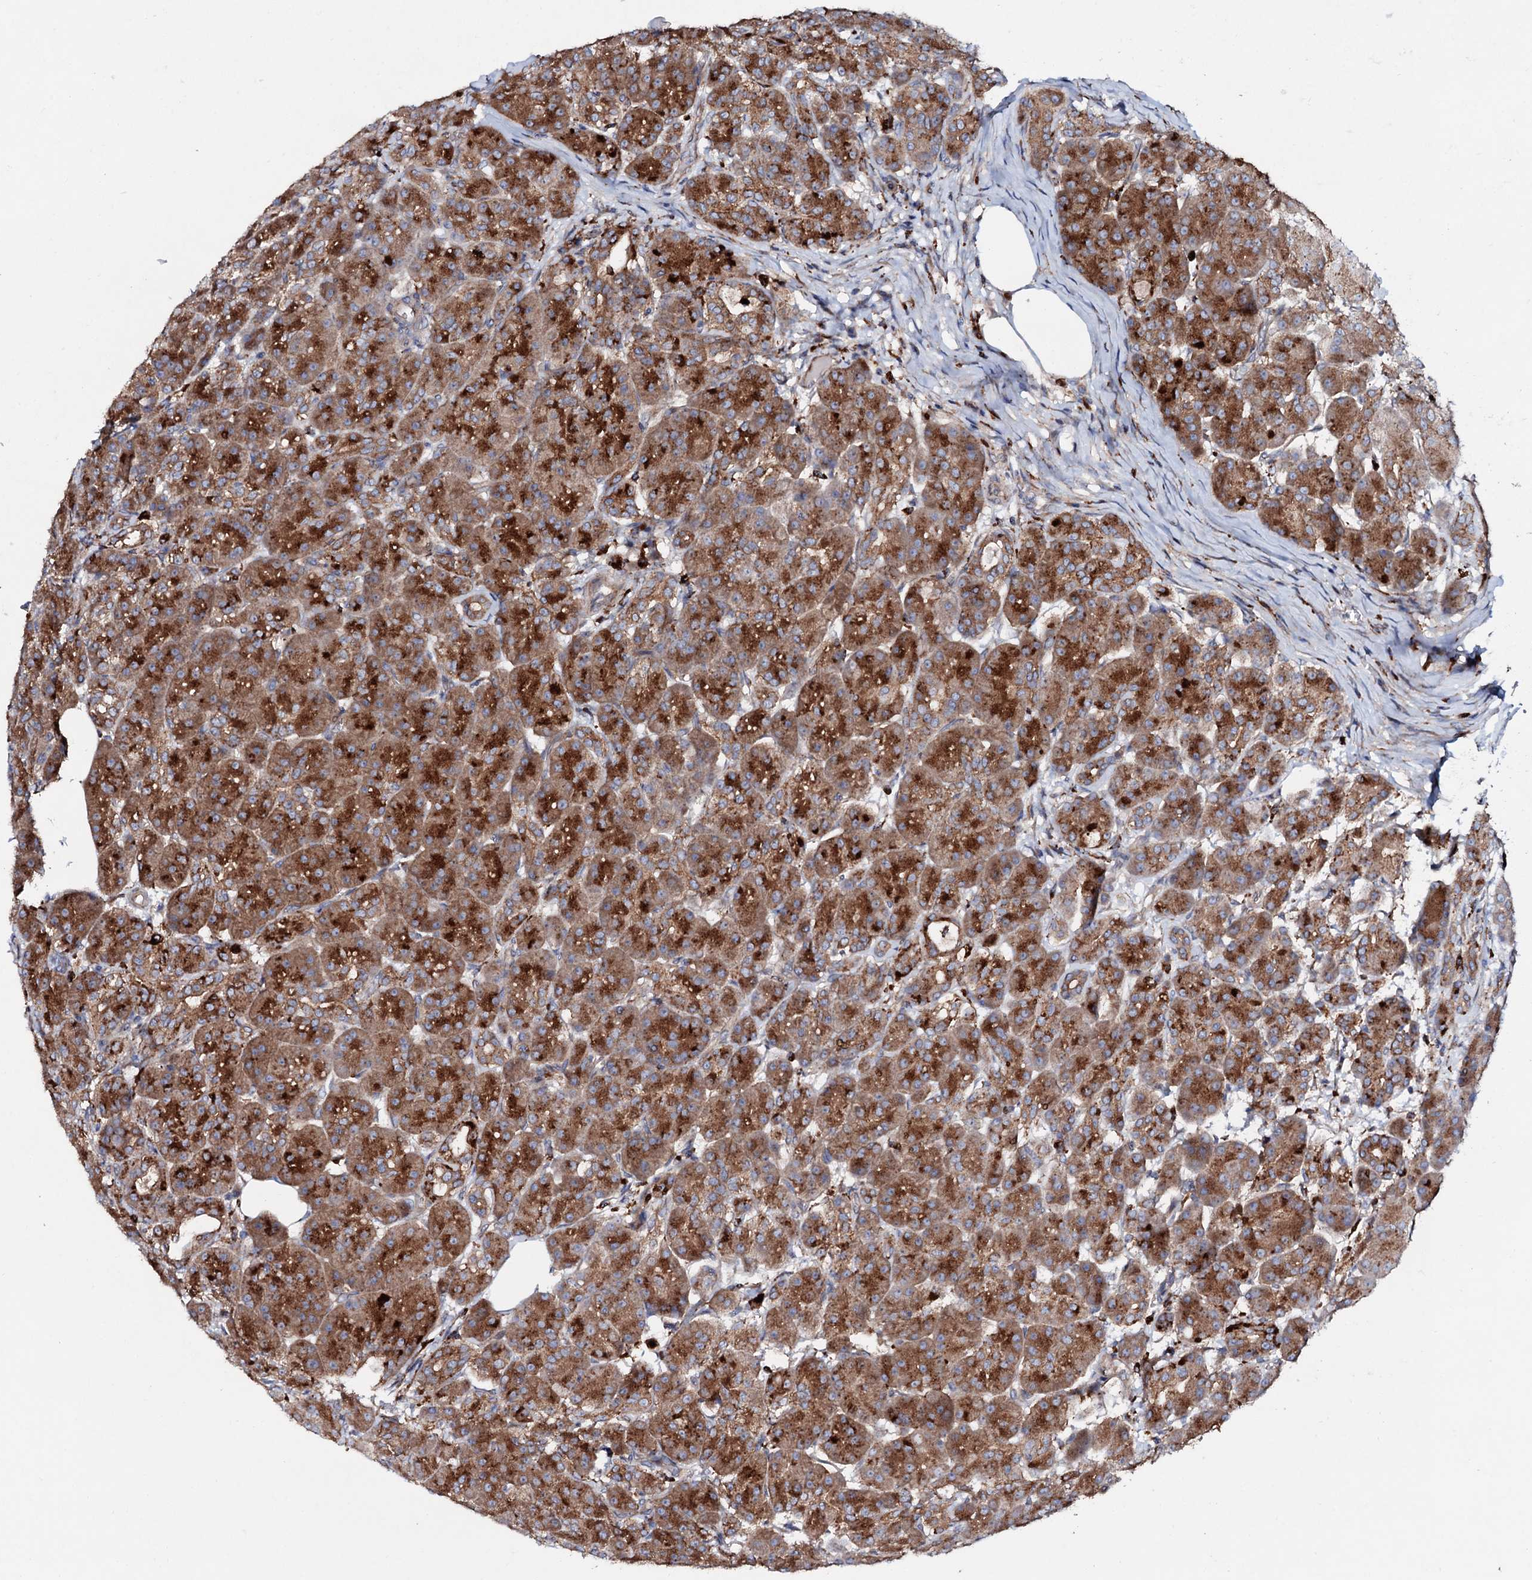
{"staining": {"intensity": "strong", "quantity": ">75%", "location": "cytoplasmic/membranous"}, "tissue": "pancreas", "cell_type": "Exocrine glandular cells", "image_type": "normal", "snomed": [{"axis": "morphology", "description": "Normal tissue, NOS"}, {"axis": "topography", "description": "Pancreas"}], "caption": "Pancreas stained for a protein exhibits strong cytoplasmic/membranous positivity in exocrine glandular cells. Immunohistochemistry stains the protein of interest in brown and the nuclei are stained blue.", "gene": "P2RX4", "patient": {"sex": "male", "age": 63}}